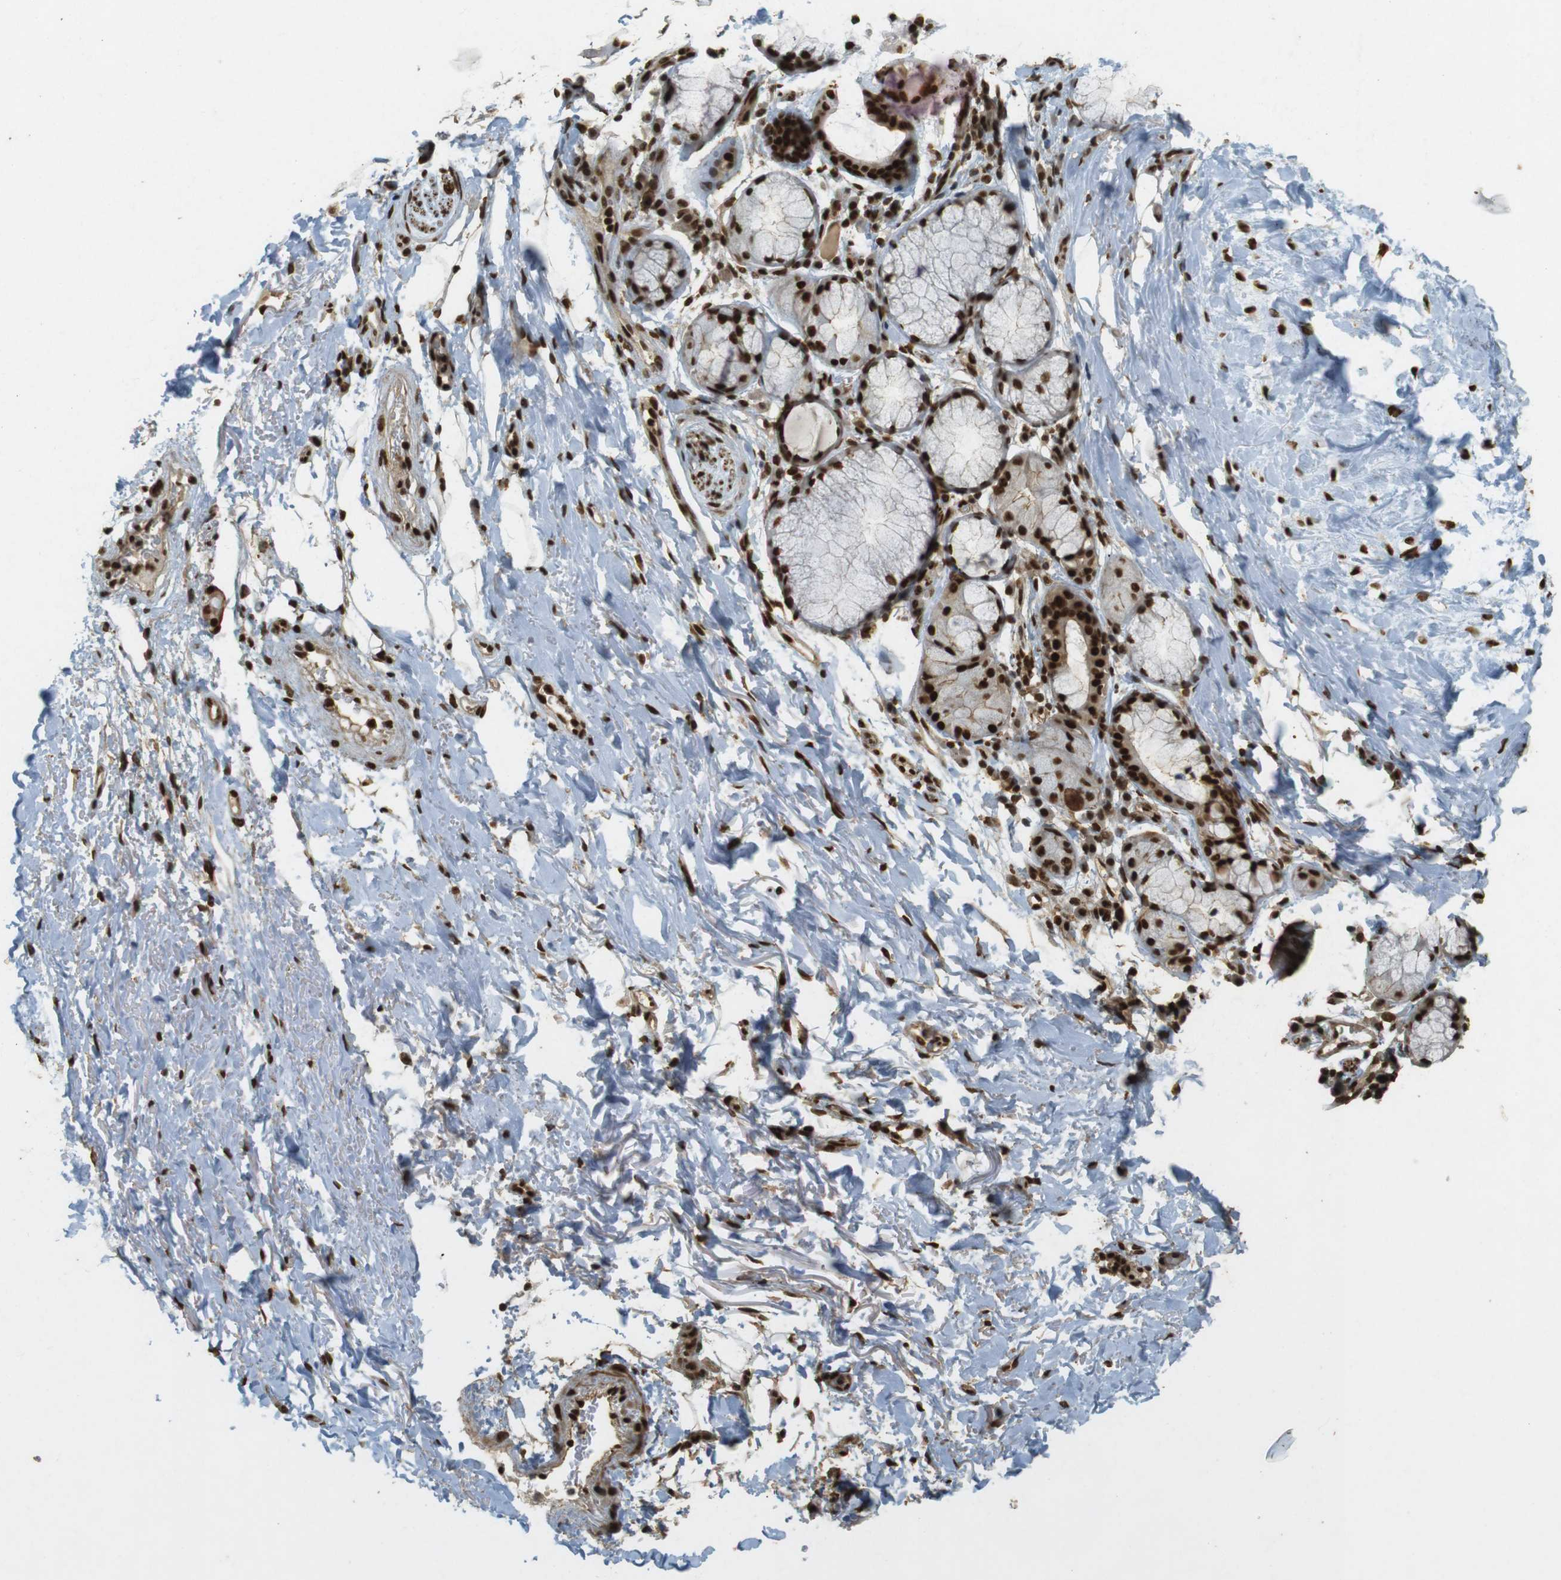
{"staining": {"intensity": "strong", "quantity": ">75%", "location": "nuclear"}, "tissue": "adipose tissue", "cell_type": "Adipocytes", "image_type": "normal", "snomed": [{"axis": "morphology", "description": "Normal tissue, NOS"}, {"axis": "topography", "description": "Cartilage tissue"}, {"axis": "topography", "description": "Bronchus"}], "caption": "Protein analysis of benign adipose tissue demonstrates strong nuclear positivity in approximately >75% of adipocytes. (Brightfield microscopy of DAB IHC at high magnification).", "gene": "GATA4", "patient": {"sex": "female", "age": 73}}